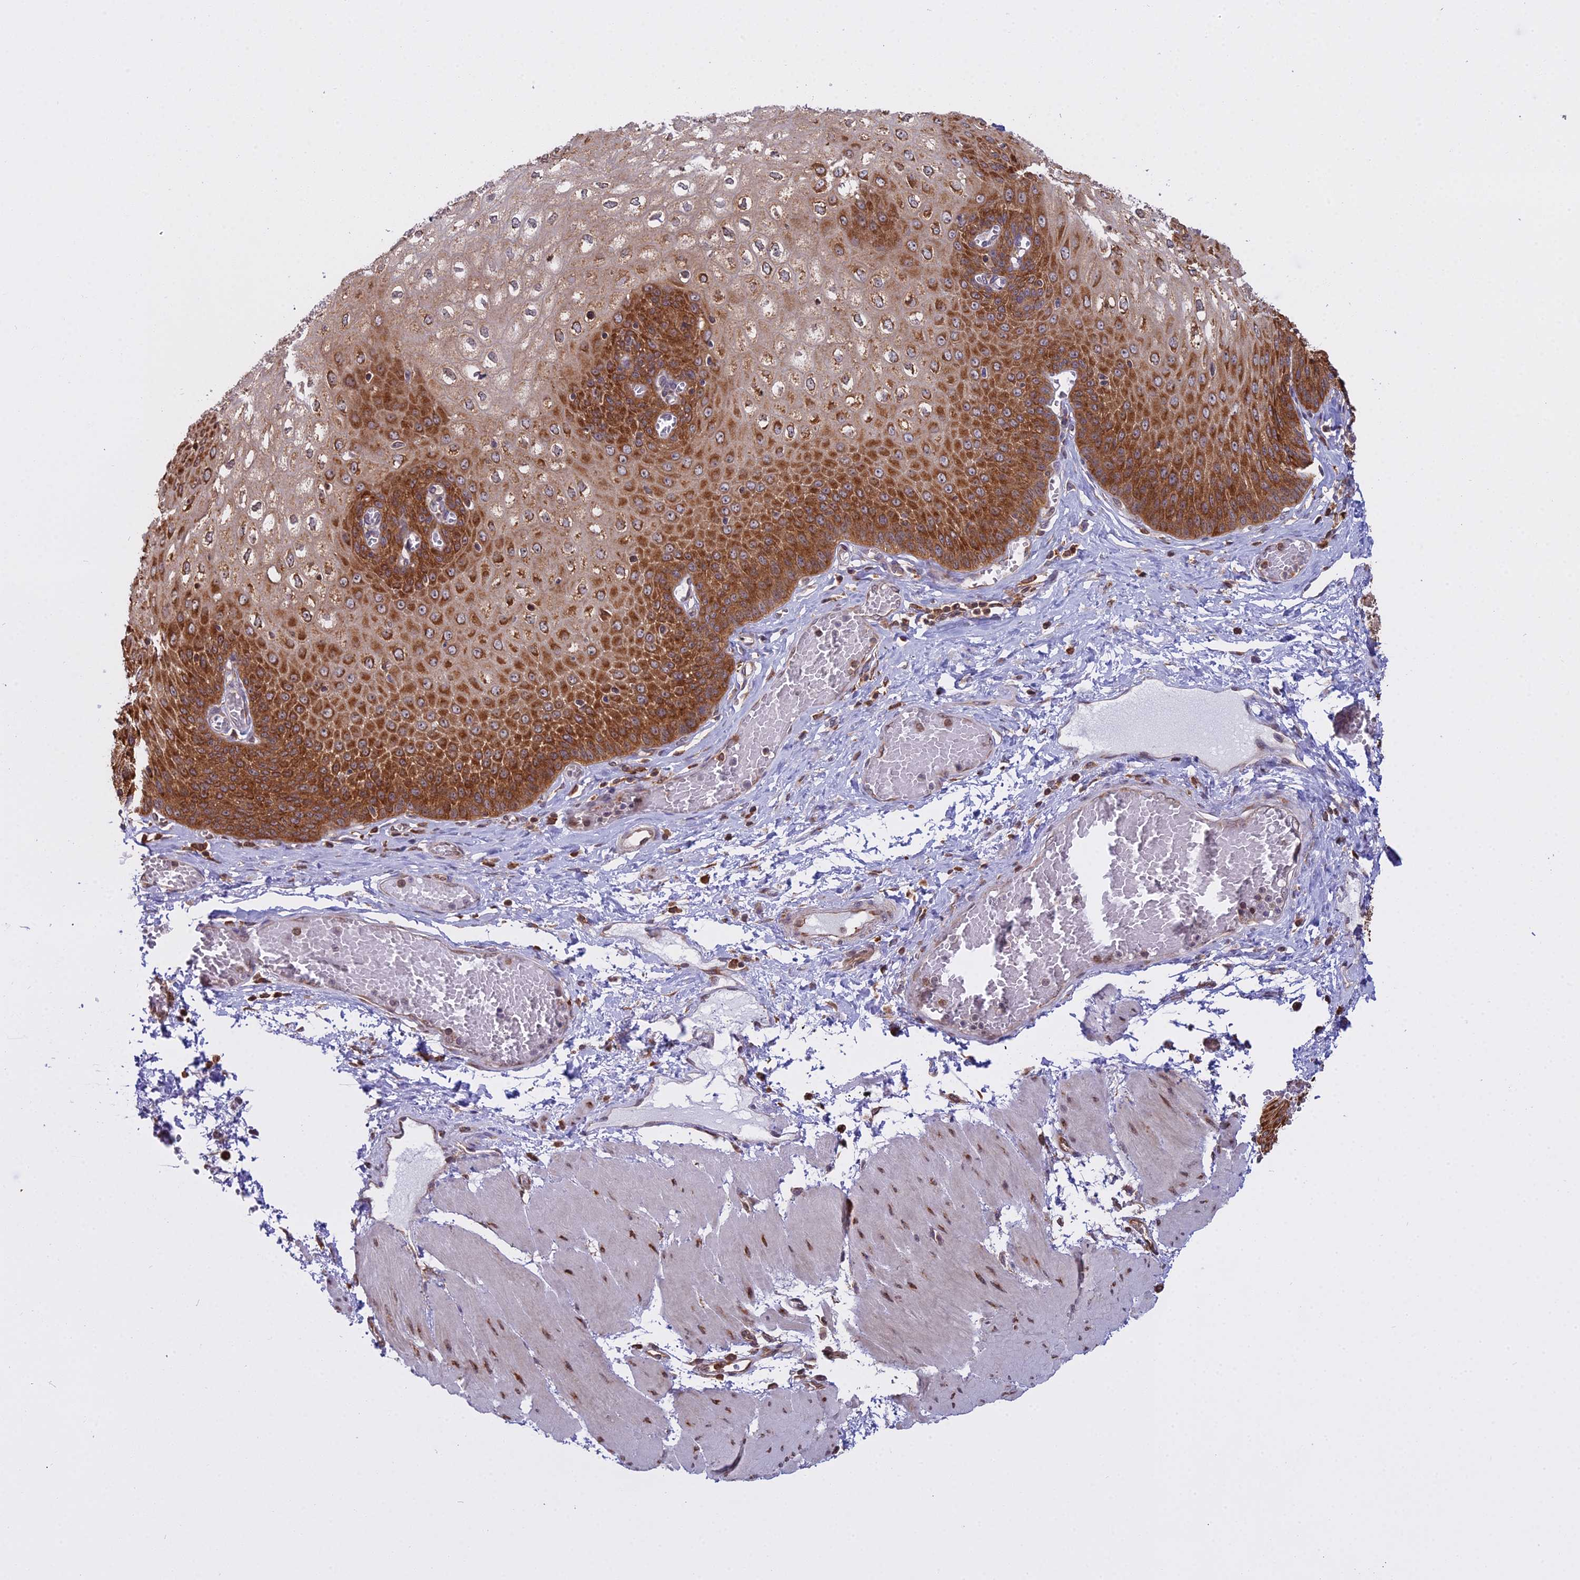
{"staining": {"intensity": "strong", "quantity": ">75%", "location": "cytoplasmic/membranous"}, "tissue": "esophagus", "cell_type": "Squamous epithelial cells", "image_type": "normal", "snomed": [{"axis": "morphology", "description": "Normal tissue, NOS"}, {"axis": "topography", "description": "Esophagus"}], "caption": "Esophagus stained with DAB (3,3'-diaminobenzidine) IHC demonstrates high levels of strong cytoplasmic/membranous expression in approximately >75% of squamous epithelial cells. (DAB (3,3'-diaminobenzidine) IHC with brightfield microscopy, high magnification).", "gene": "RPL26", "patient": {"sex": "male", "age": 60}}